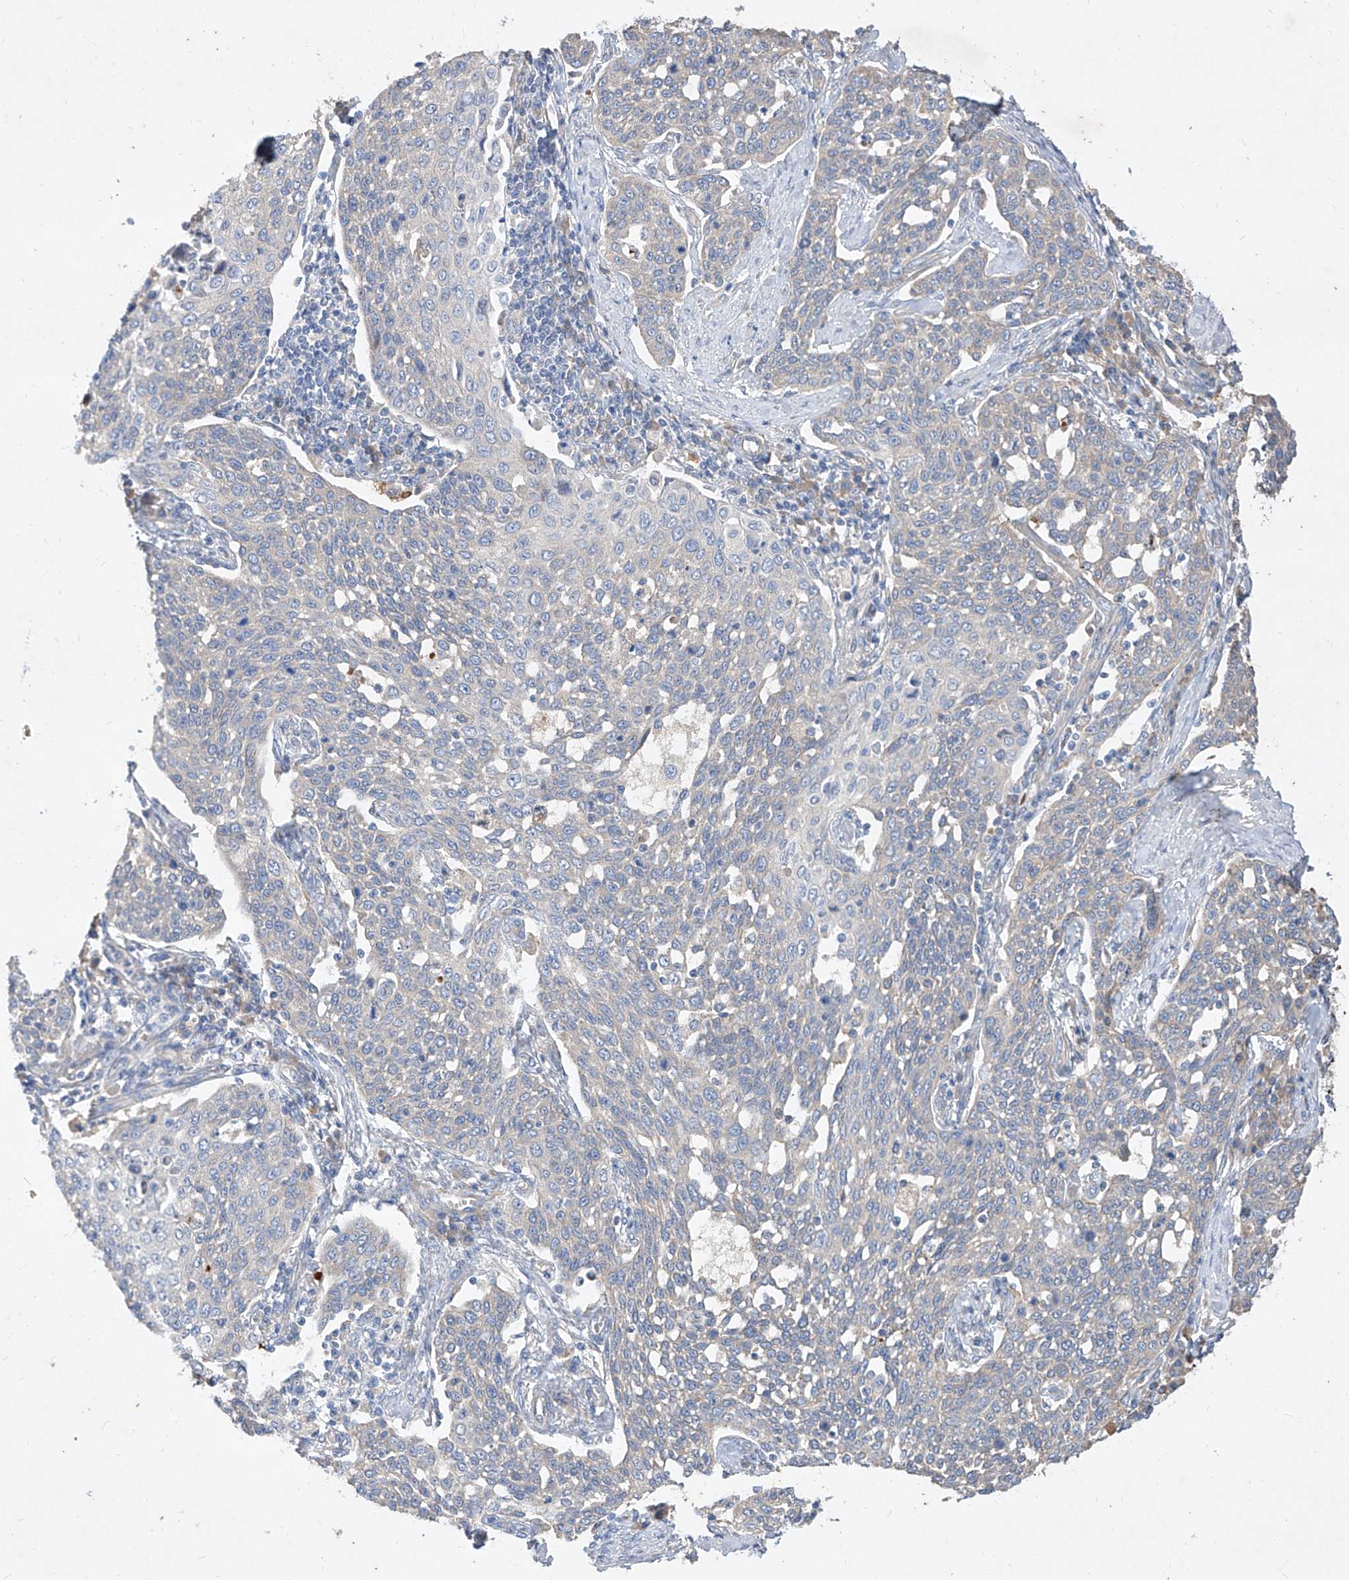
{"staining": {"intensity": "negative", "quantity": "none", "location": "none"}, "tissue": "cervical cancer", "cell_type": "Tumor cells", "image_type": "cancer", "snomed": [{"axis": "morphology", "description": "Squamous cell carcinoma, NOS"}, {"axis": "topography", "description": "Cervix"}], "caption": "Cervical cancer (squamous cell carcinoma) was stained to show a protein in brown. There is no significant staining in tumor cells.", "gene": "DIRAS3", "patient": {"sex": "female", "age": 34}}